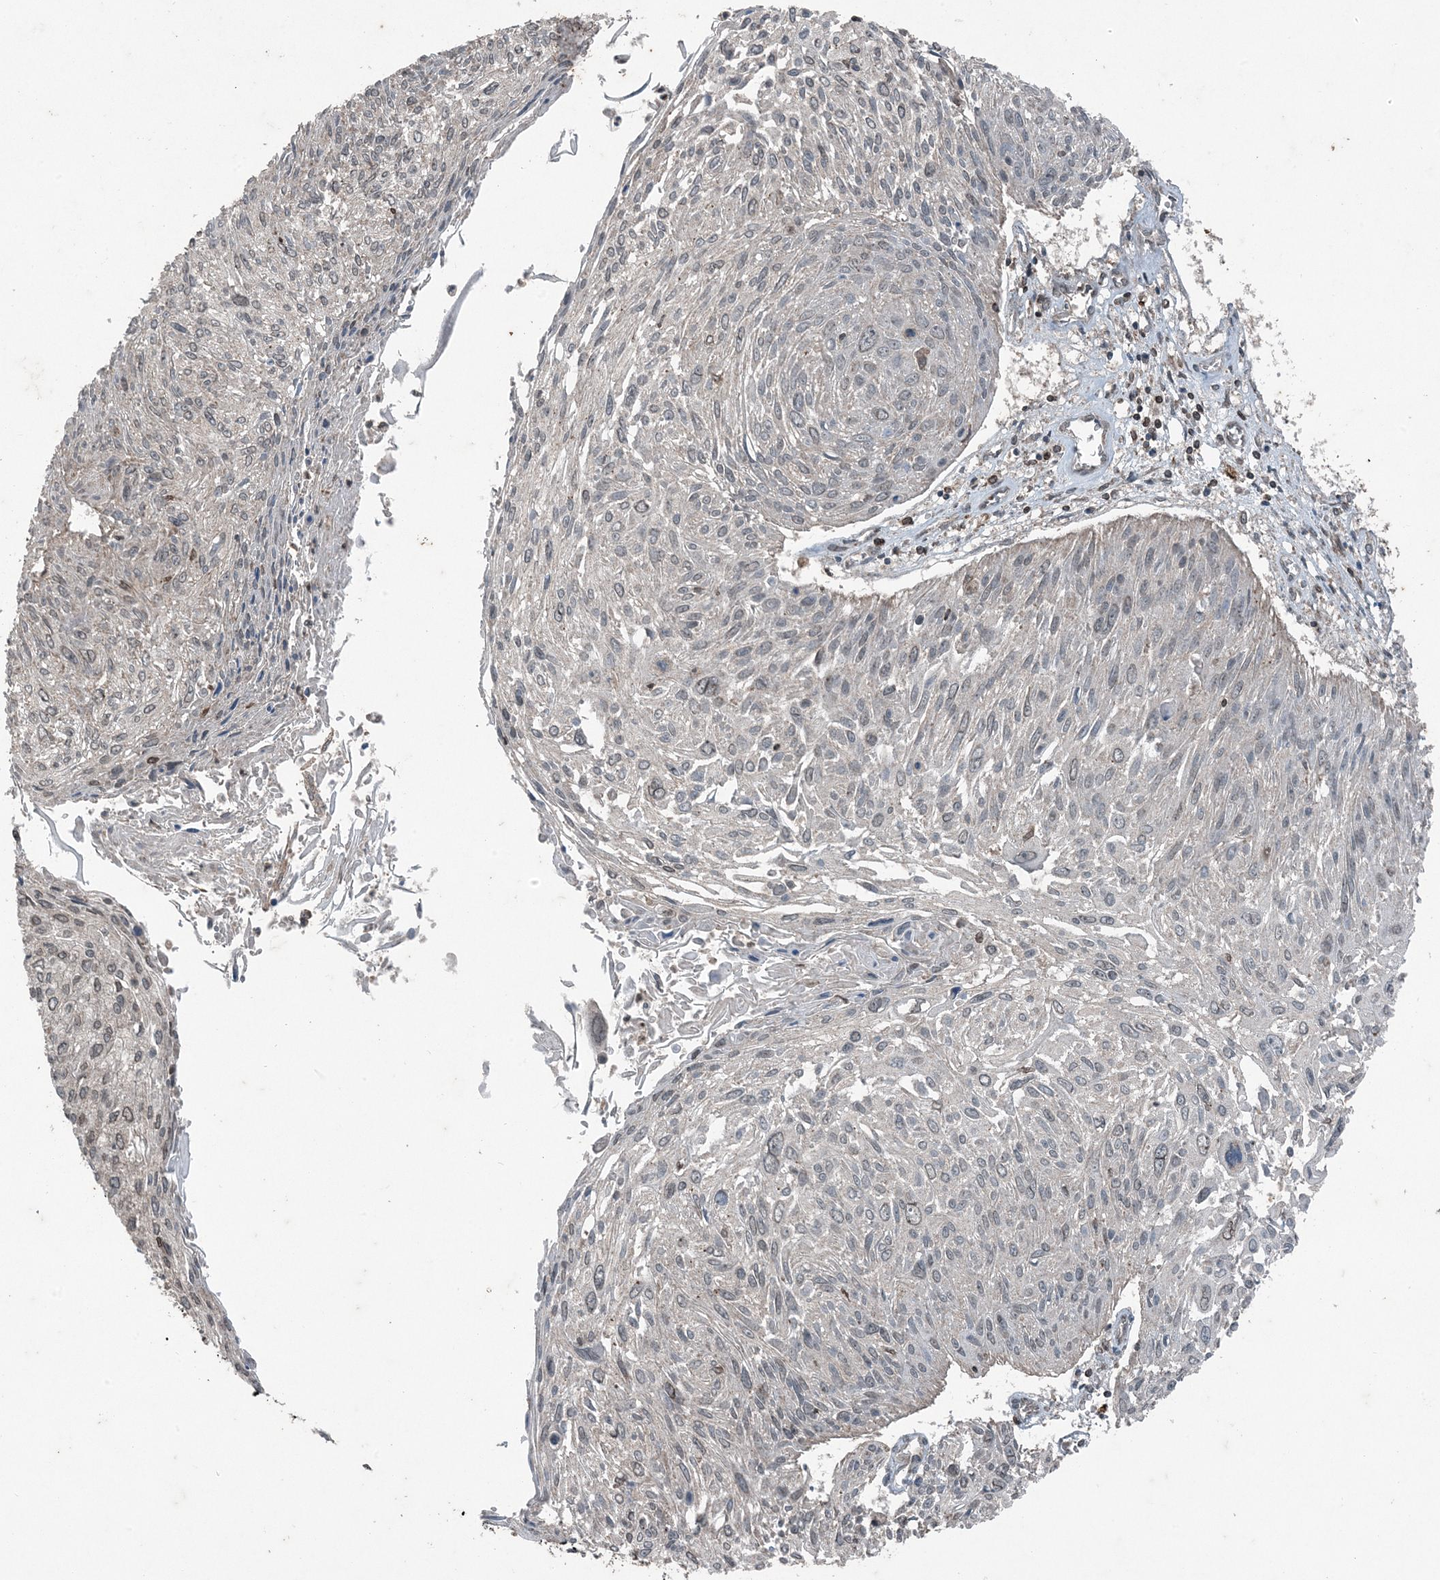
{"staining": {"intensity": "negative", "quantity": "none", "location": "none"}, "tissue": "cervical cancer", "cell_type": "Tumor cells", "image_type": "cancer", "snomed": [{"axis": "morphology", "description": "Squamous cell carcinoma, NOS"}, {"axis": "topography", "description": "Cervix"}], "caption": "A micrograph of human cervical squamous cell carcinoma is negative for staining in tumor cells. (IHC, brightfield microscopy, high magnification).", "gene": "GNL1", "patient": {"sex": "female", "age": 51}}